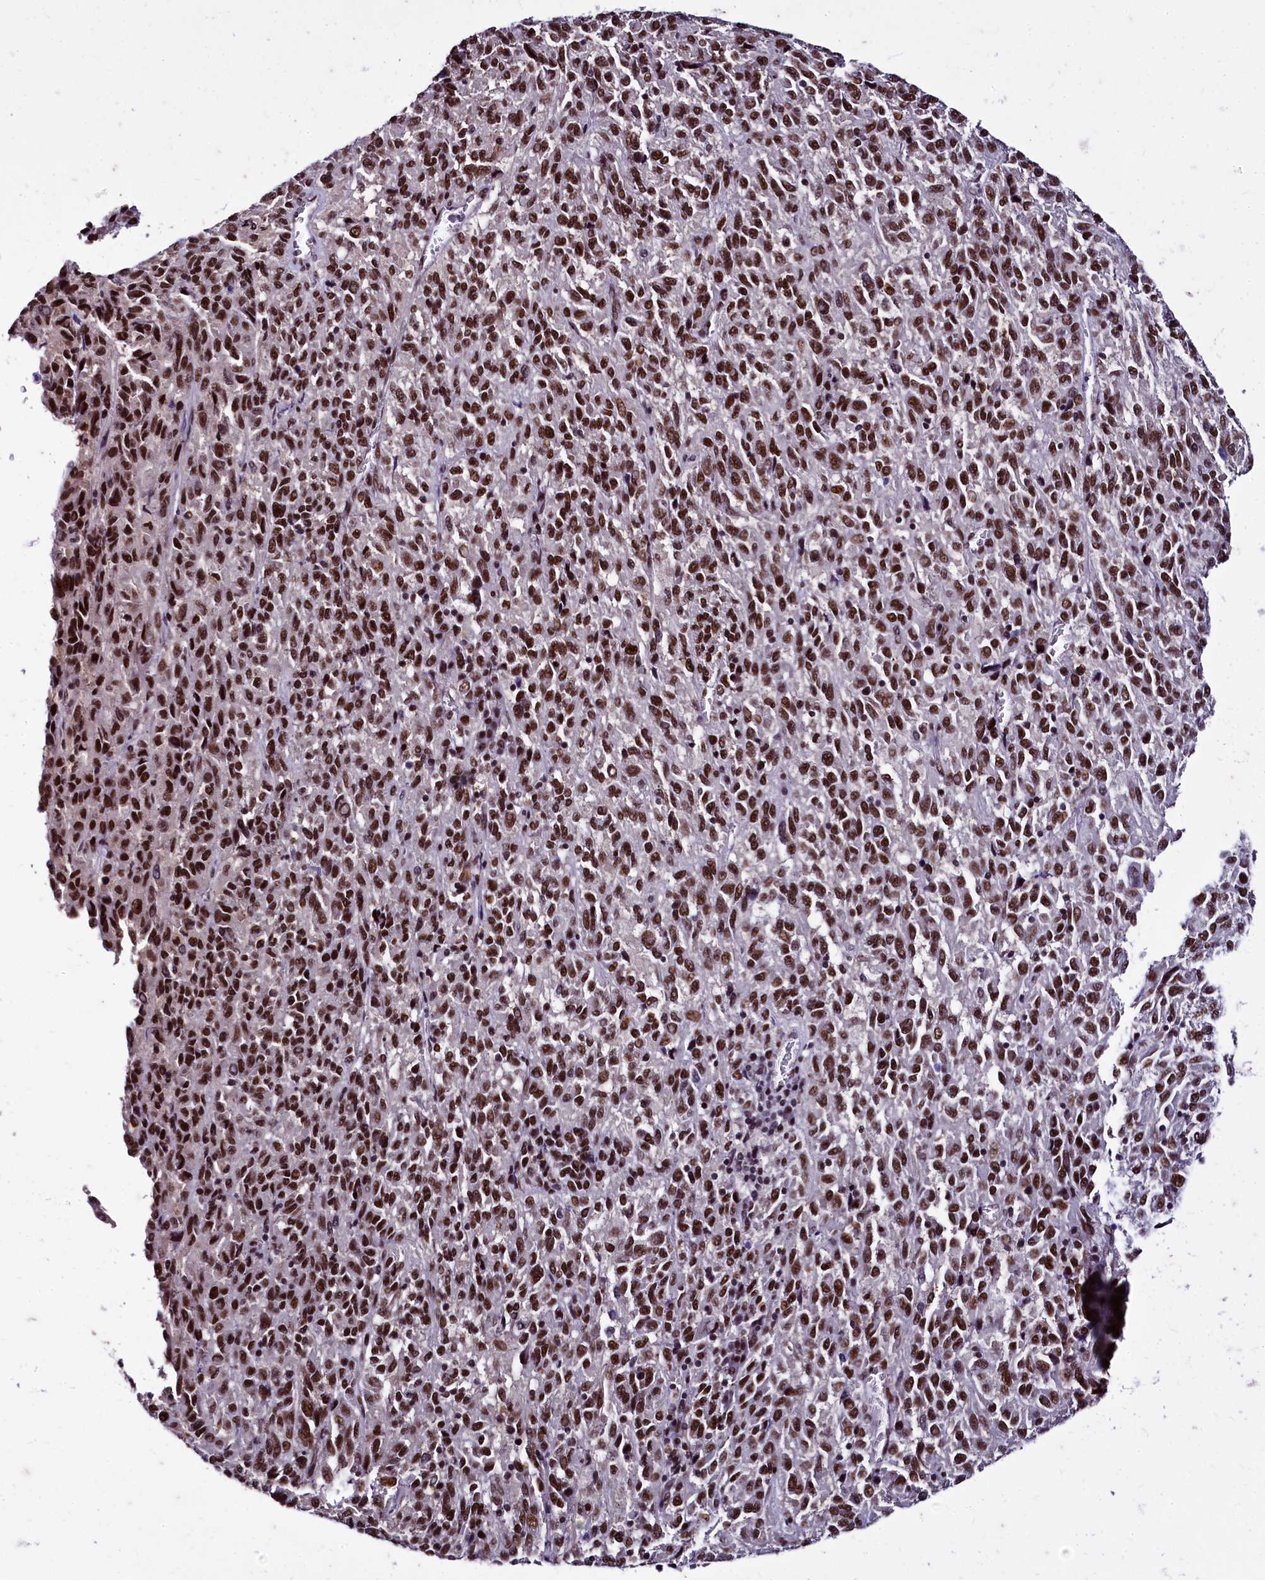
{"staining": {"intensity": "strong", "quantity": ">75%", "location": "nuclear"}, "tissue": "melanoma", "cell_type": "Tumor cells", "image_type": "cancer", "snomed": [{"axis": "morphology", "description": "Malignant melanoma, Metastatic site"}, {"axis": "topography", "description": "Lung"}], "caption": "Brown immunohistochemical staining in human malignant melanoma (metastatic site) exhibits strong nuclear positivity in approximately >75% of tumor cells.", "gene": "CPSF7", "patient": {"sex": "male", "age": 64}}